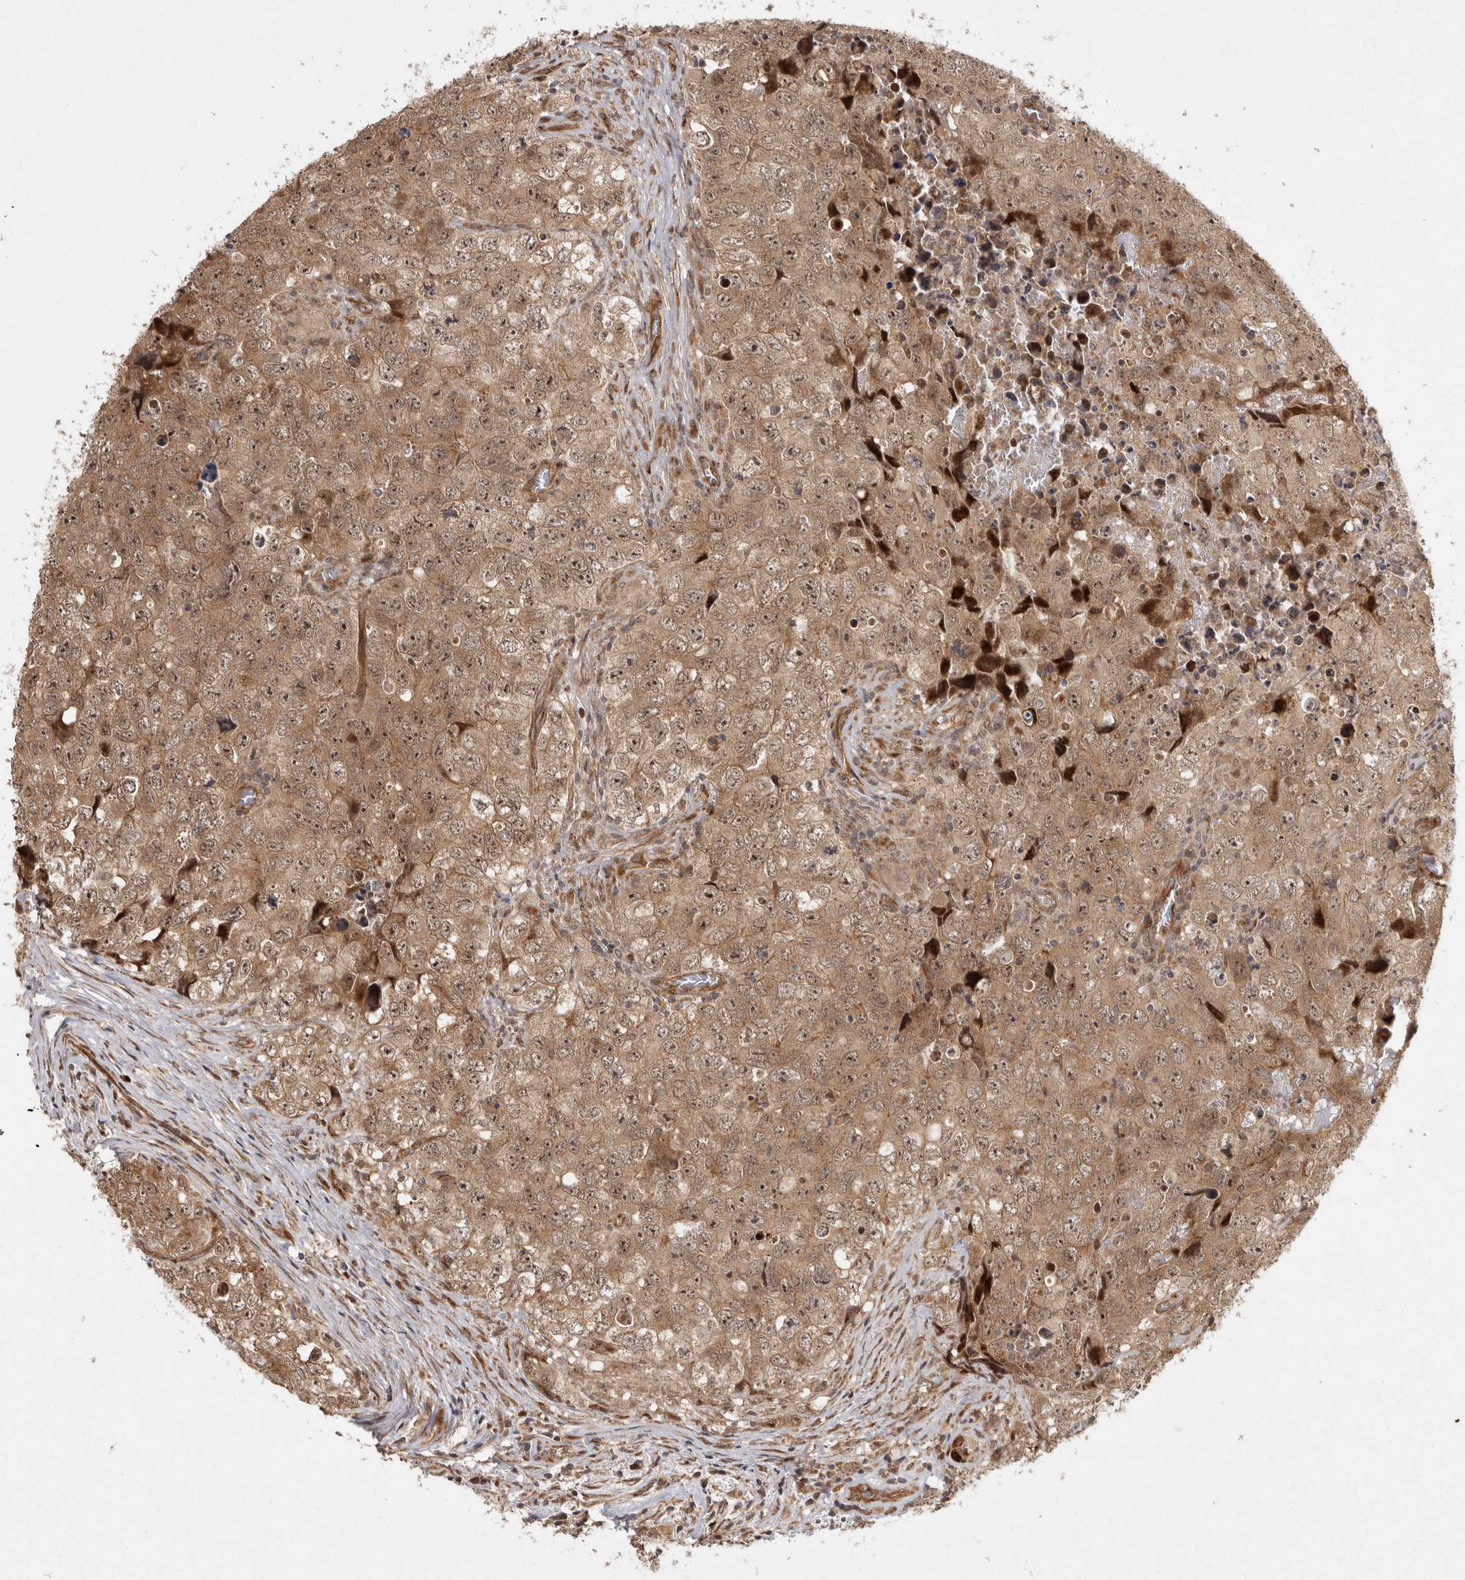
{"staining": {"intensity": "moderate", "quantity": ">75%", "location": "cytoplasmic/membranous,nuclear"}, "tissue": "testis cancer", "cell_type": "Tumor cells", "image_type": "cancer", "snomed": [{"axis": "morphology", "description": "Seminoma, NOS"}, {"axis": "morphology", "description": "Carcinoma, Embryonal, NOS"}, {"axis": "topography", "description": "Testis"}], "caption": "Moderate cytoplasmic/membranous and nuclear positivity is appreciated in approximately >75% of tumor cells in testis cancer (seminoma). (DAB (3,3'-diaminobenzidine) = brown stain, brightfield microscopy at high magnification).", "gene": "CAMSAP2", "patient": {"sex": "male", "age": 43}}